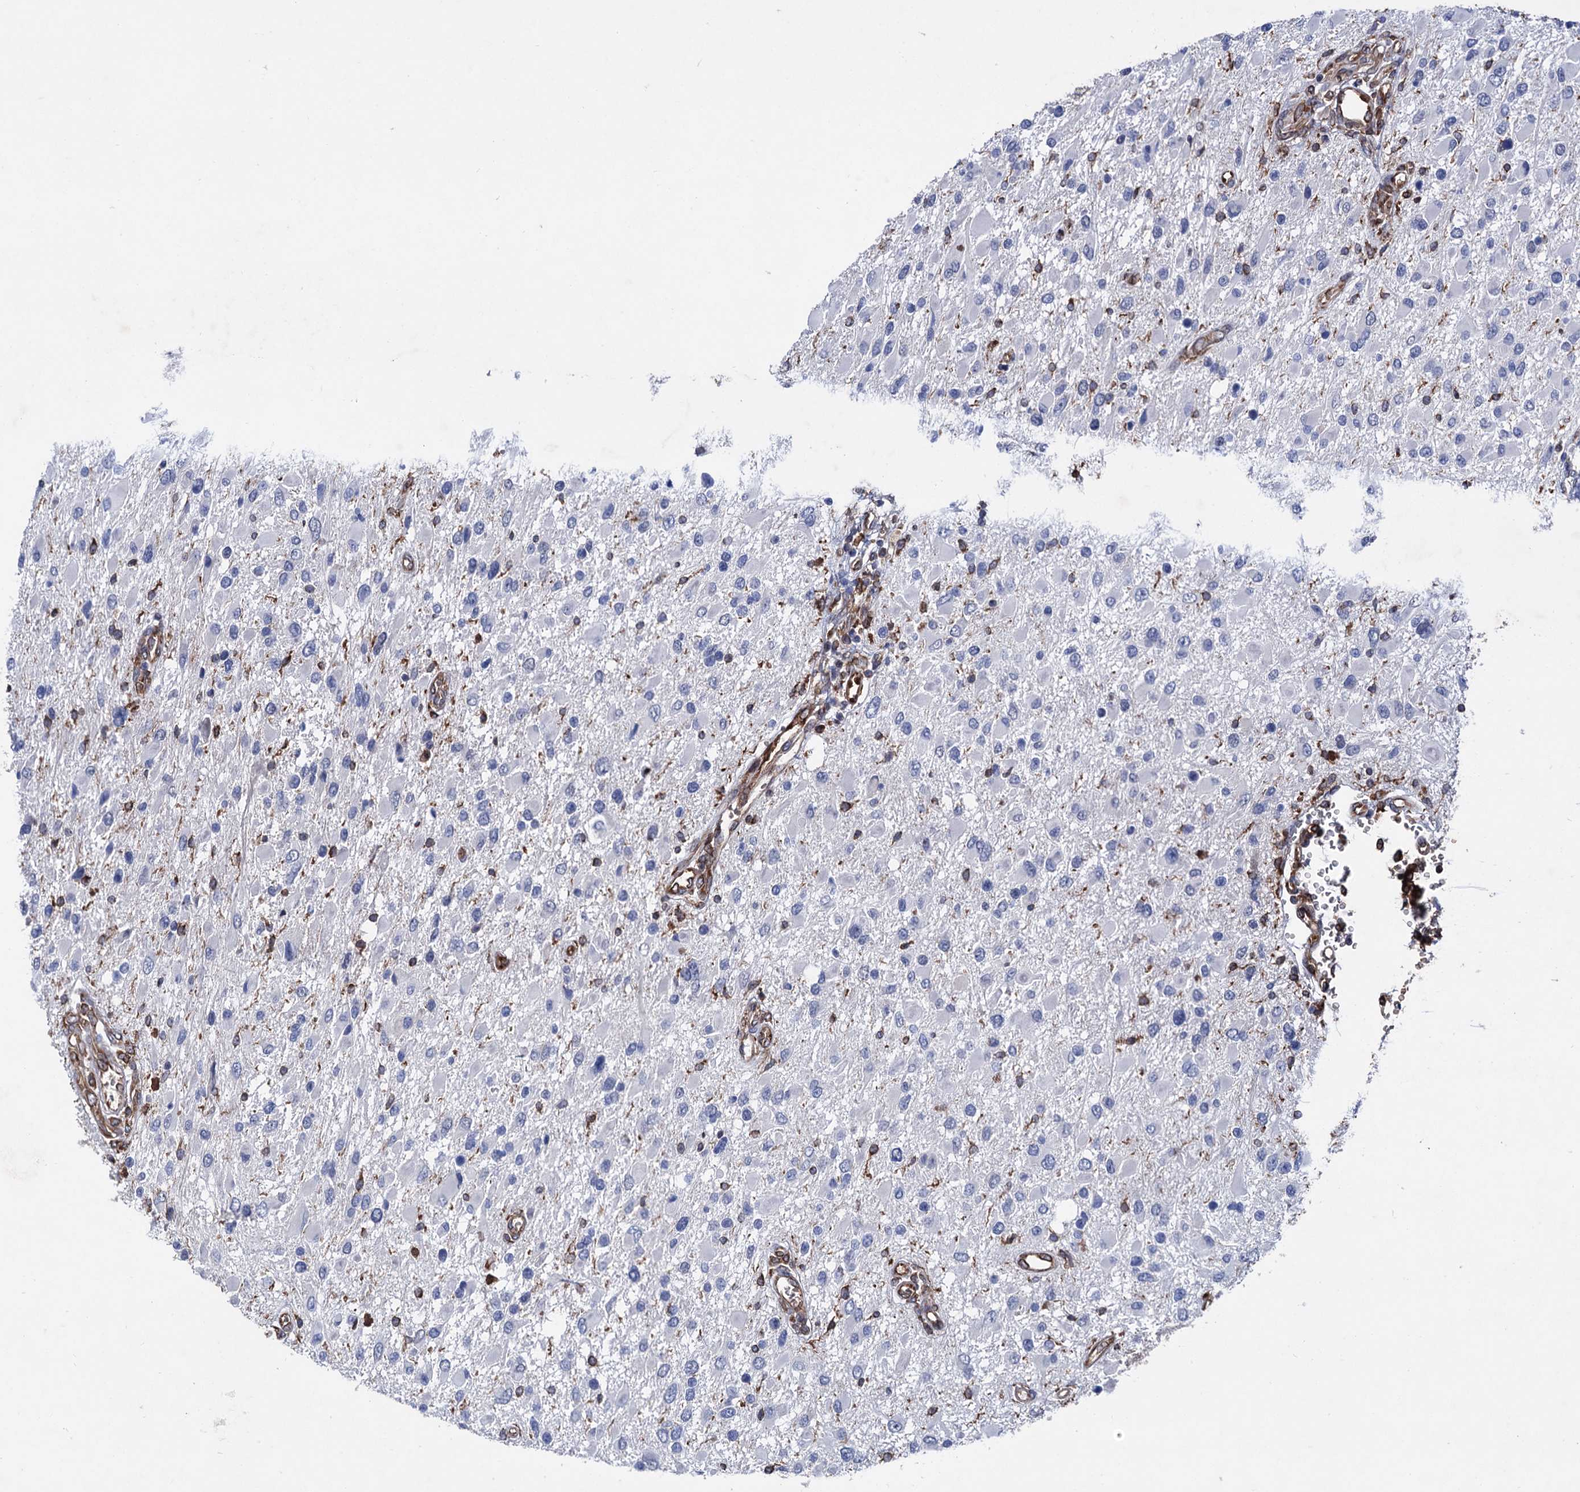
{"staining": {"intensity": "negative", "quantity": "none", "location": "none"}, "tissue": "glioma", "cell_type": "Tumor cells", "image_type": "cancer", "snomed": [{"axis": "morphology", "description": "Glioma, malignant, High grade"}, {"axis": "topography", "description": "Brain"}], "caption": "Immunohistochemistry photomicrograph of neoplastic tissue: human high-grade glioma (malignant) stained with DAB demonstrates no significant protein positivity in tumor cells.", "gene": "STING1", "patient": {"sex": "male", "age": 53}}